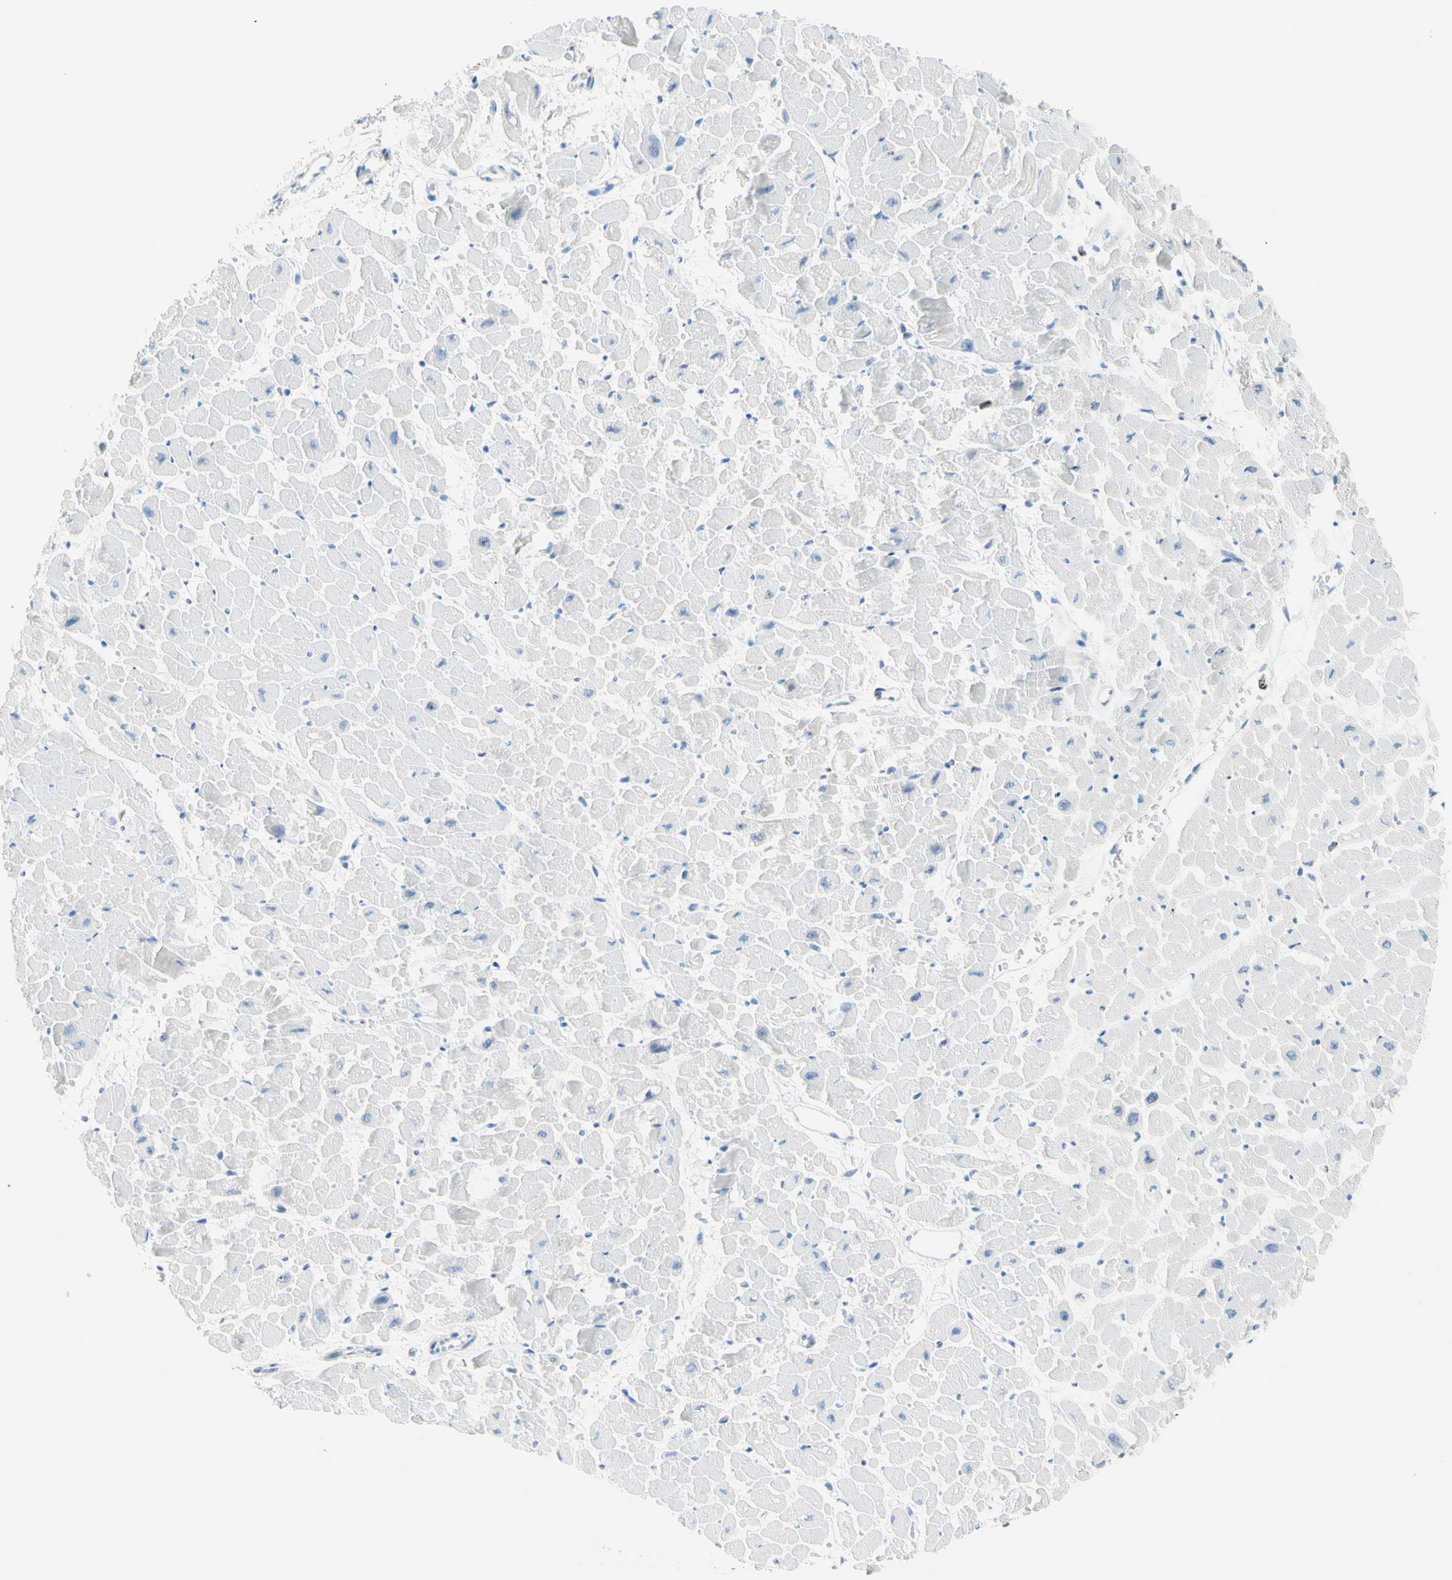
{"staining": {"intensity": "negative", "quantity": "none", "location": "none"}, "tissue": "heart muscle", "cell_type": "Cardiomyocytes", "image_type": "normal", "snomed": [{"axis": "morphology", "description": "Normal tissue, NOS"}, {"axis": "topography", "description": "Heart"}], "caption": "High power microscopy micrograph of an immunohistochemistry micrograph of benign heart muscle, revealing no significant positivity in cardiomyocytes.", "gene": "CYSLTR1", "patient": {"sex": "male", "age": 45}}